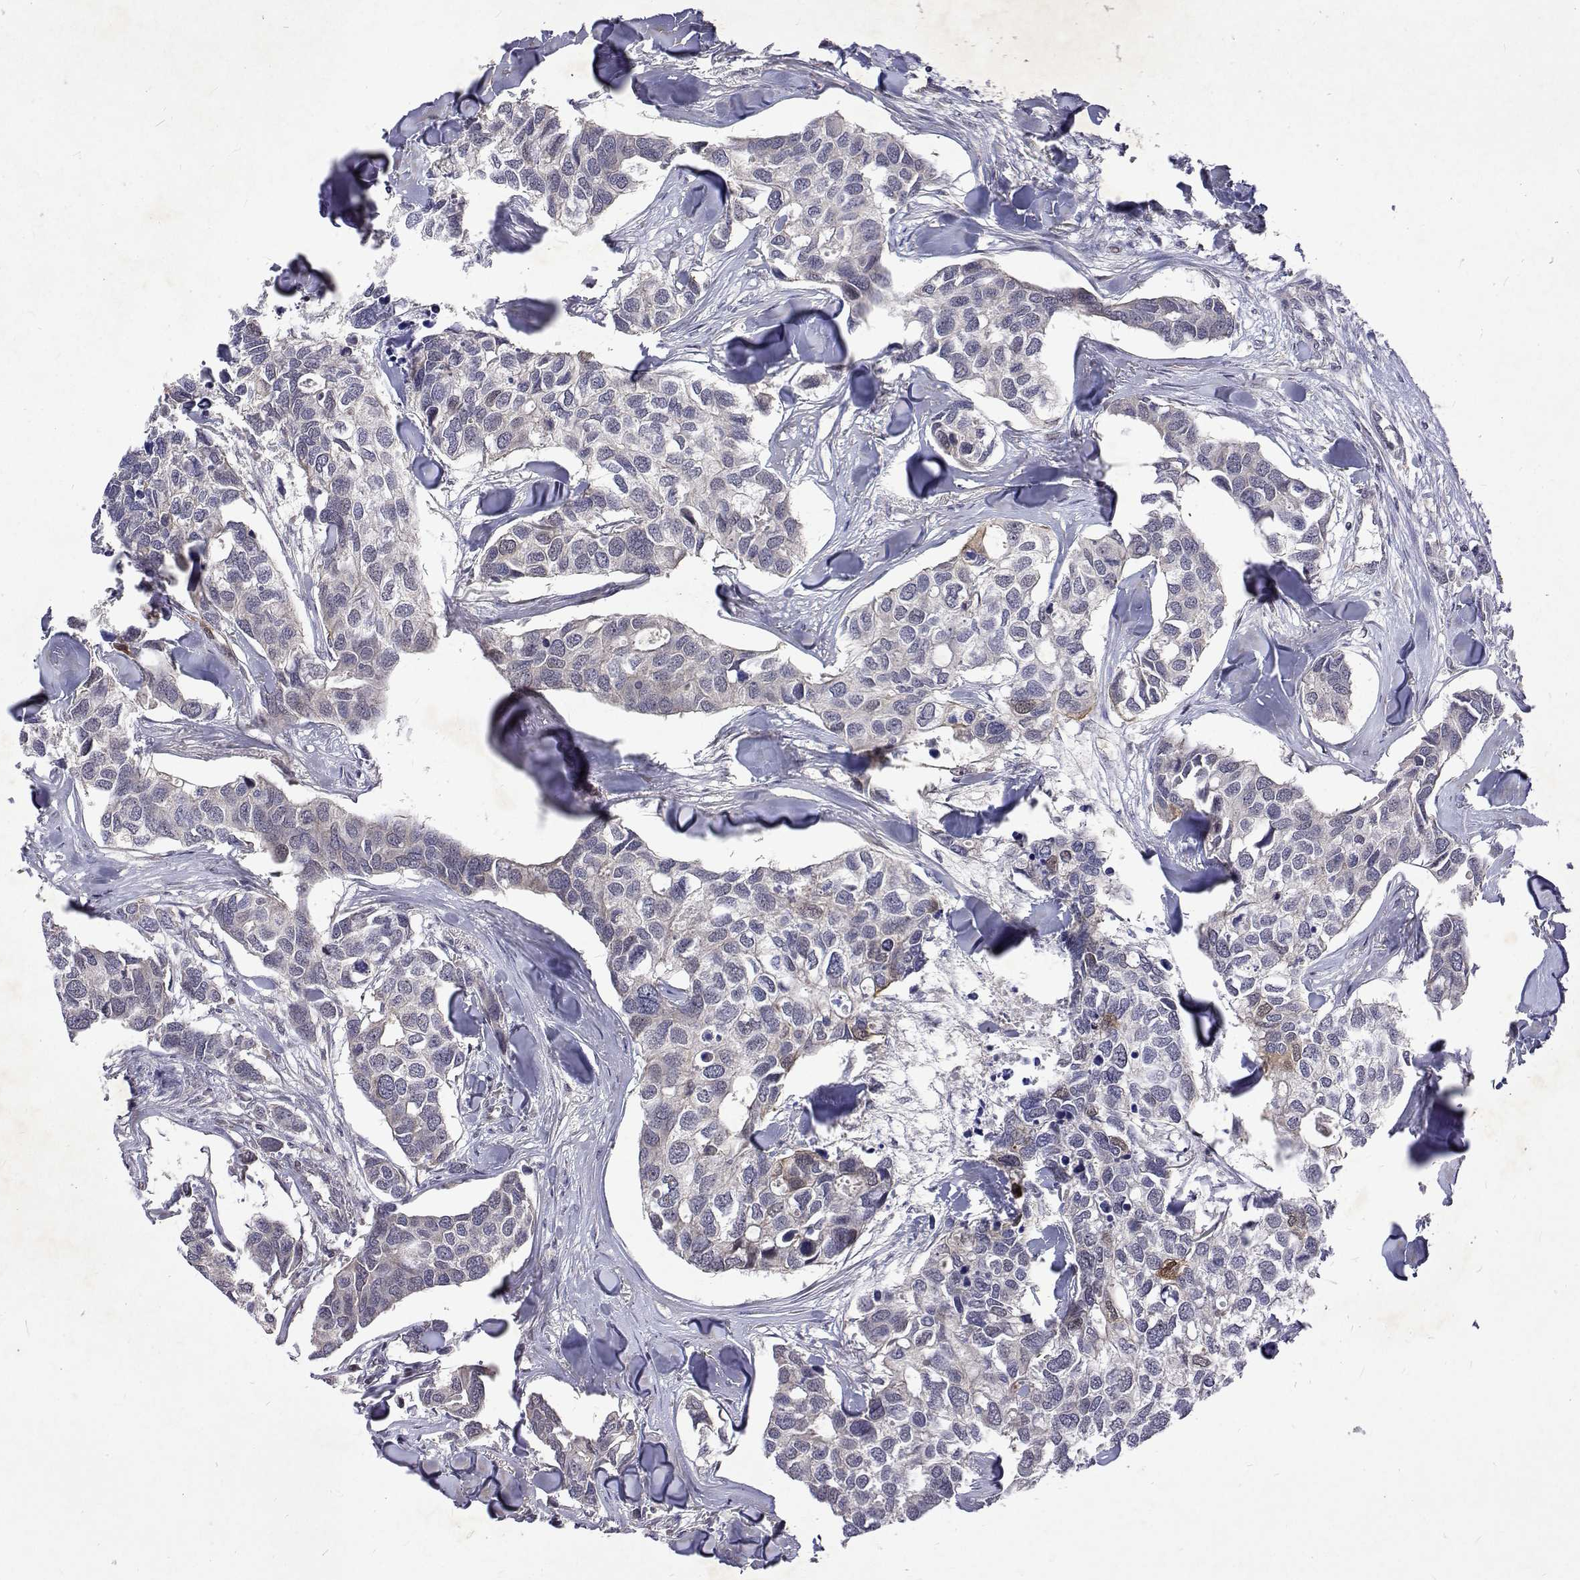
{"staining": {"intensity": "negative", "quantity": "none", "location": "none"}, "tissue": "breast cancer", "cell_type": "Tumor cells", "image_type": "cancer", "snomed": [{"axis": "morphology", "description": "Duct carcinoma"}, {"axis": "topography", "description": "Breast"}], "caption": "Immunohistochemistry image of human breast cancer stained for a protein (brown), which reveals no staining in tumor cells.", "gene": "ALKBH8", "patient": {"sex": "female", "age": 83}}